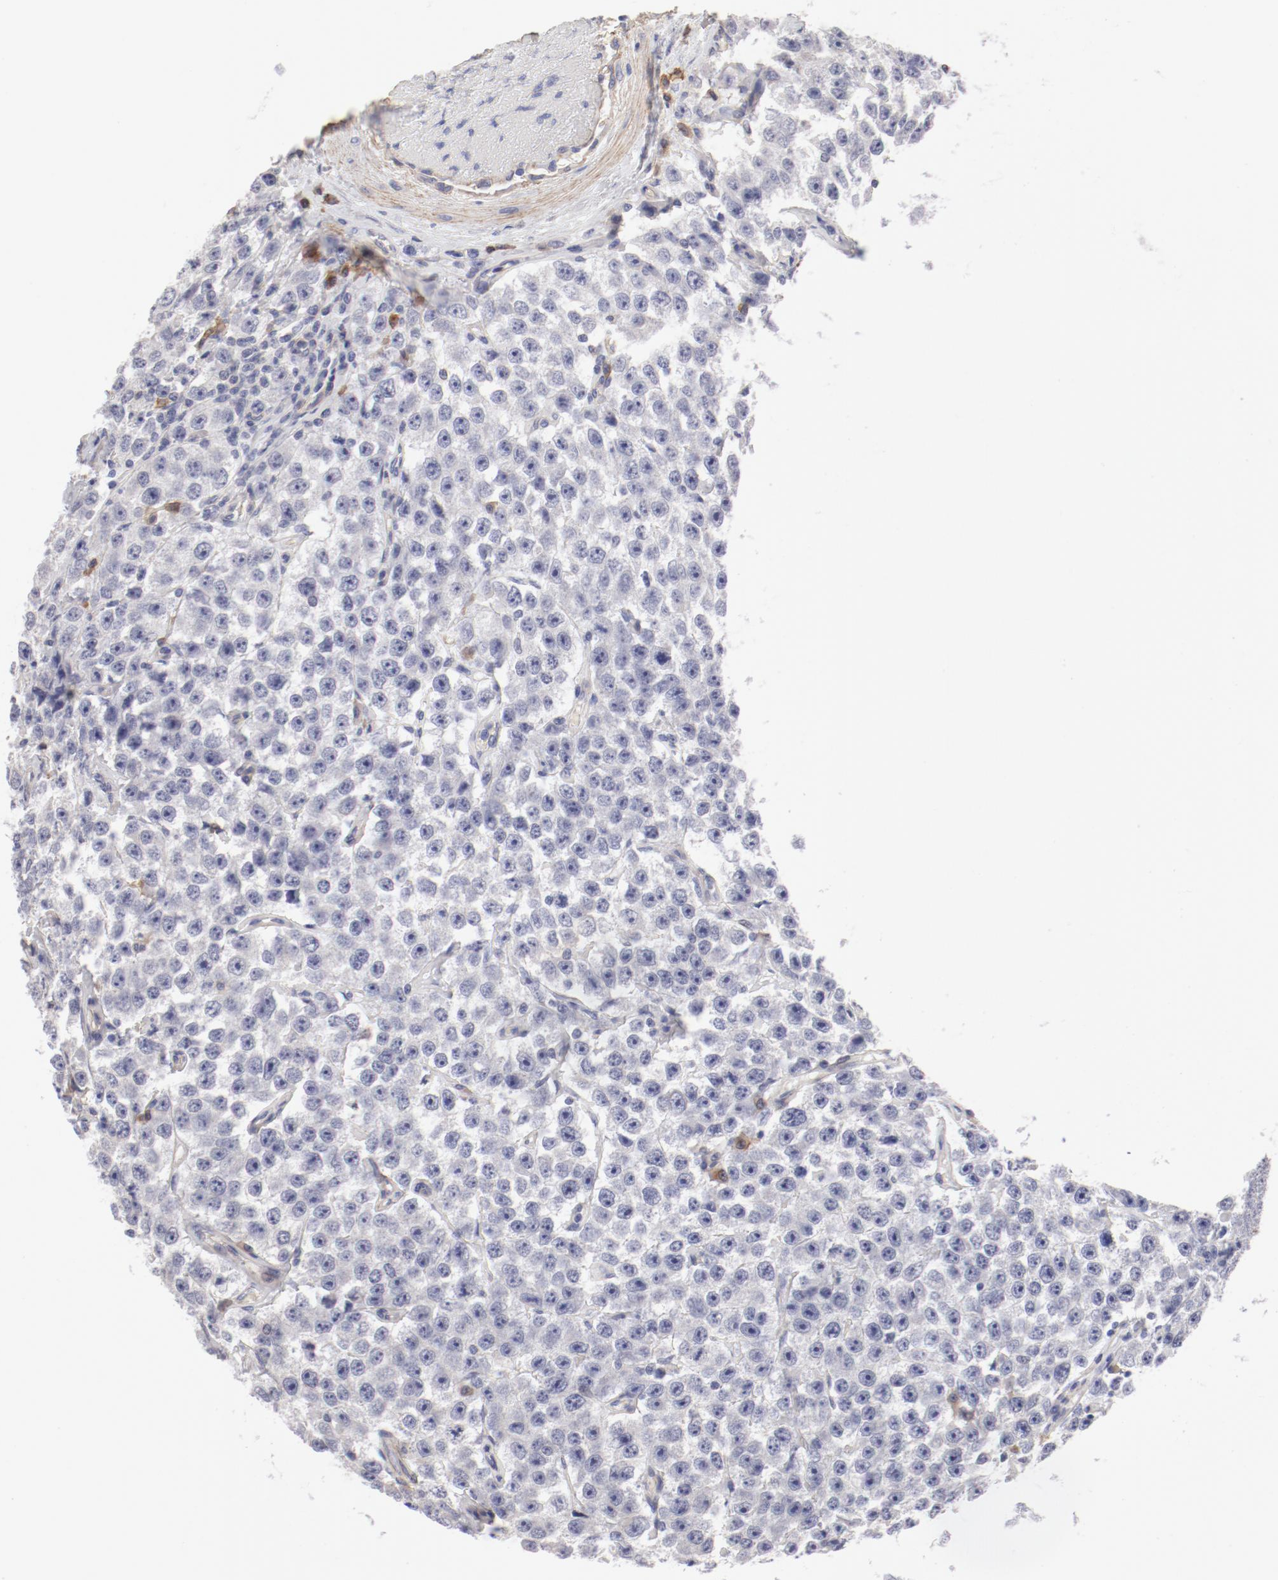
{"staining": {"intensity": "negative", "quantity": "none", "location": "none"}, "tissue": "testis cancer", "cell_type": "Tumor cells", "image_type": "cancer", "snomed": [{"axis": "morphology", "description": "Seminoma, NOS"}, {"axis": "topography", "description": "Testis"}], "caption": "Testis cancer was stained to show a protein in brown. There is no significant positivity in tumor cells.", "gene": "LAX1", "patient": {"sex": "male", "age": 52}}